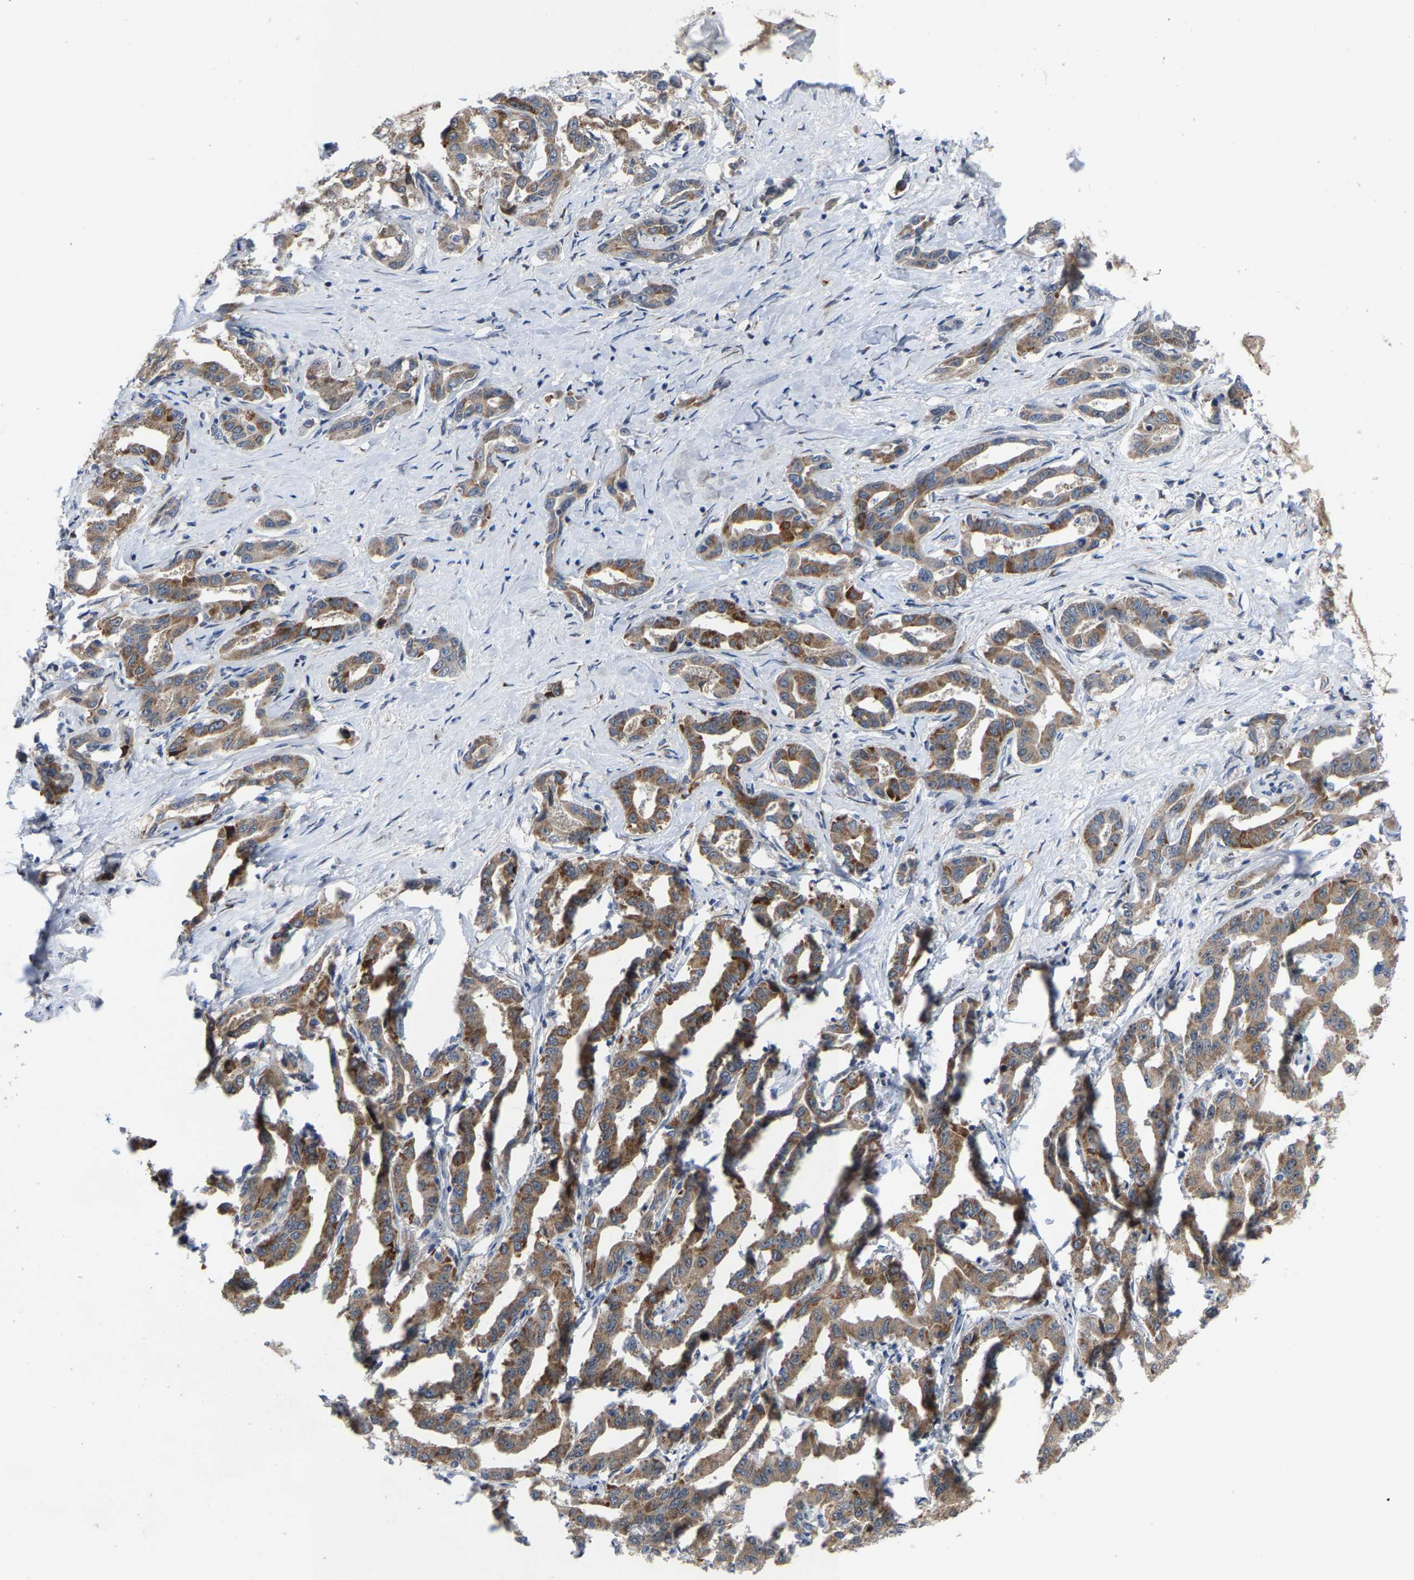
{"staining": {"intensity": "moderate", "quantity": ">75%", "location": "cytoplasmic/membranous"}, "tissue": "liver cancer", "cell_type": "Tumor cells", "image_type": "cancer", "snomed": [{"axis": "morphology", "description": "Cholangiocarcinoma"}, {"axis": "topography", "description": "Liver"}], "caption": "Brown immunohistochemical staining in liver cholangiocarcinoma shows moderate cytoplasmic/membranous positivity in about >75% of tumor cells.", "gene": "TDRKH", "patient": {"sex": "male", "age": 59}}